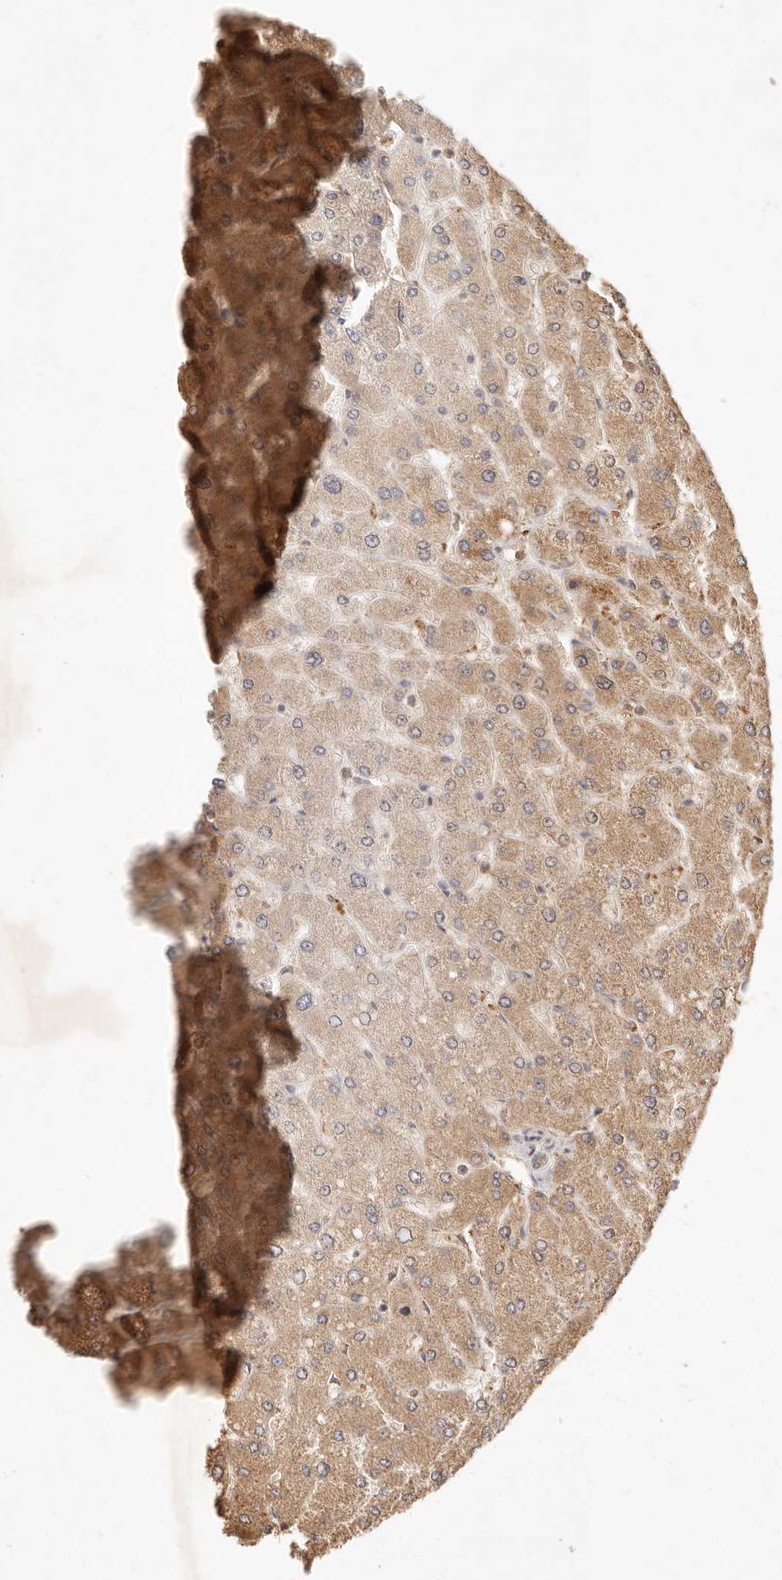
{"staining": {"intensity": "moderate", "quantity": ">75%", "location": "cytoplasmic/membranous"}, "tissue": "liver", "cell_type": "Cholangiocytes", "image_type": "normal", "snomed": [{"axis": "morphology", "description": "Normal tissue, NOS"}, {"axis": "topography", "description": "Liver"}], "caption": "This is an image of immunohistochemistry (IHC) staining of benign liver, which shows moderate expression in the cytoplasmic/membranous of cholangiocytes.", "gene": "FREM2", "patient": {"sex": "male", "age": 55}}